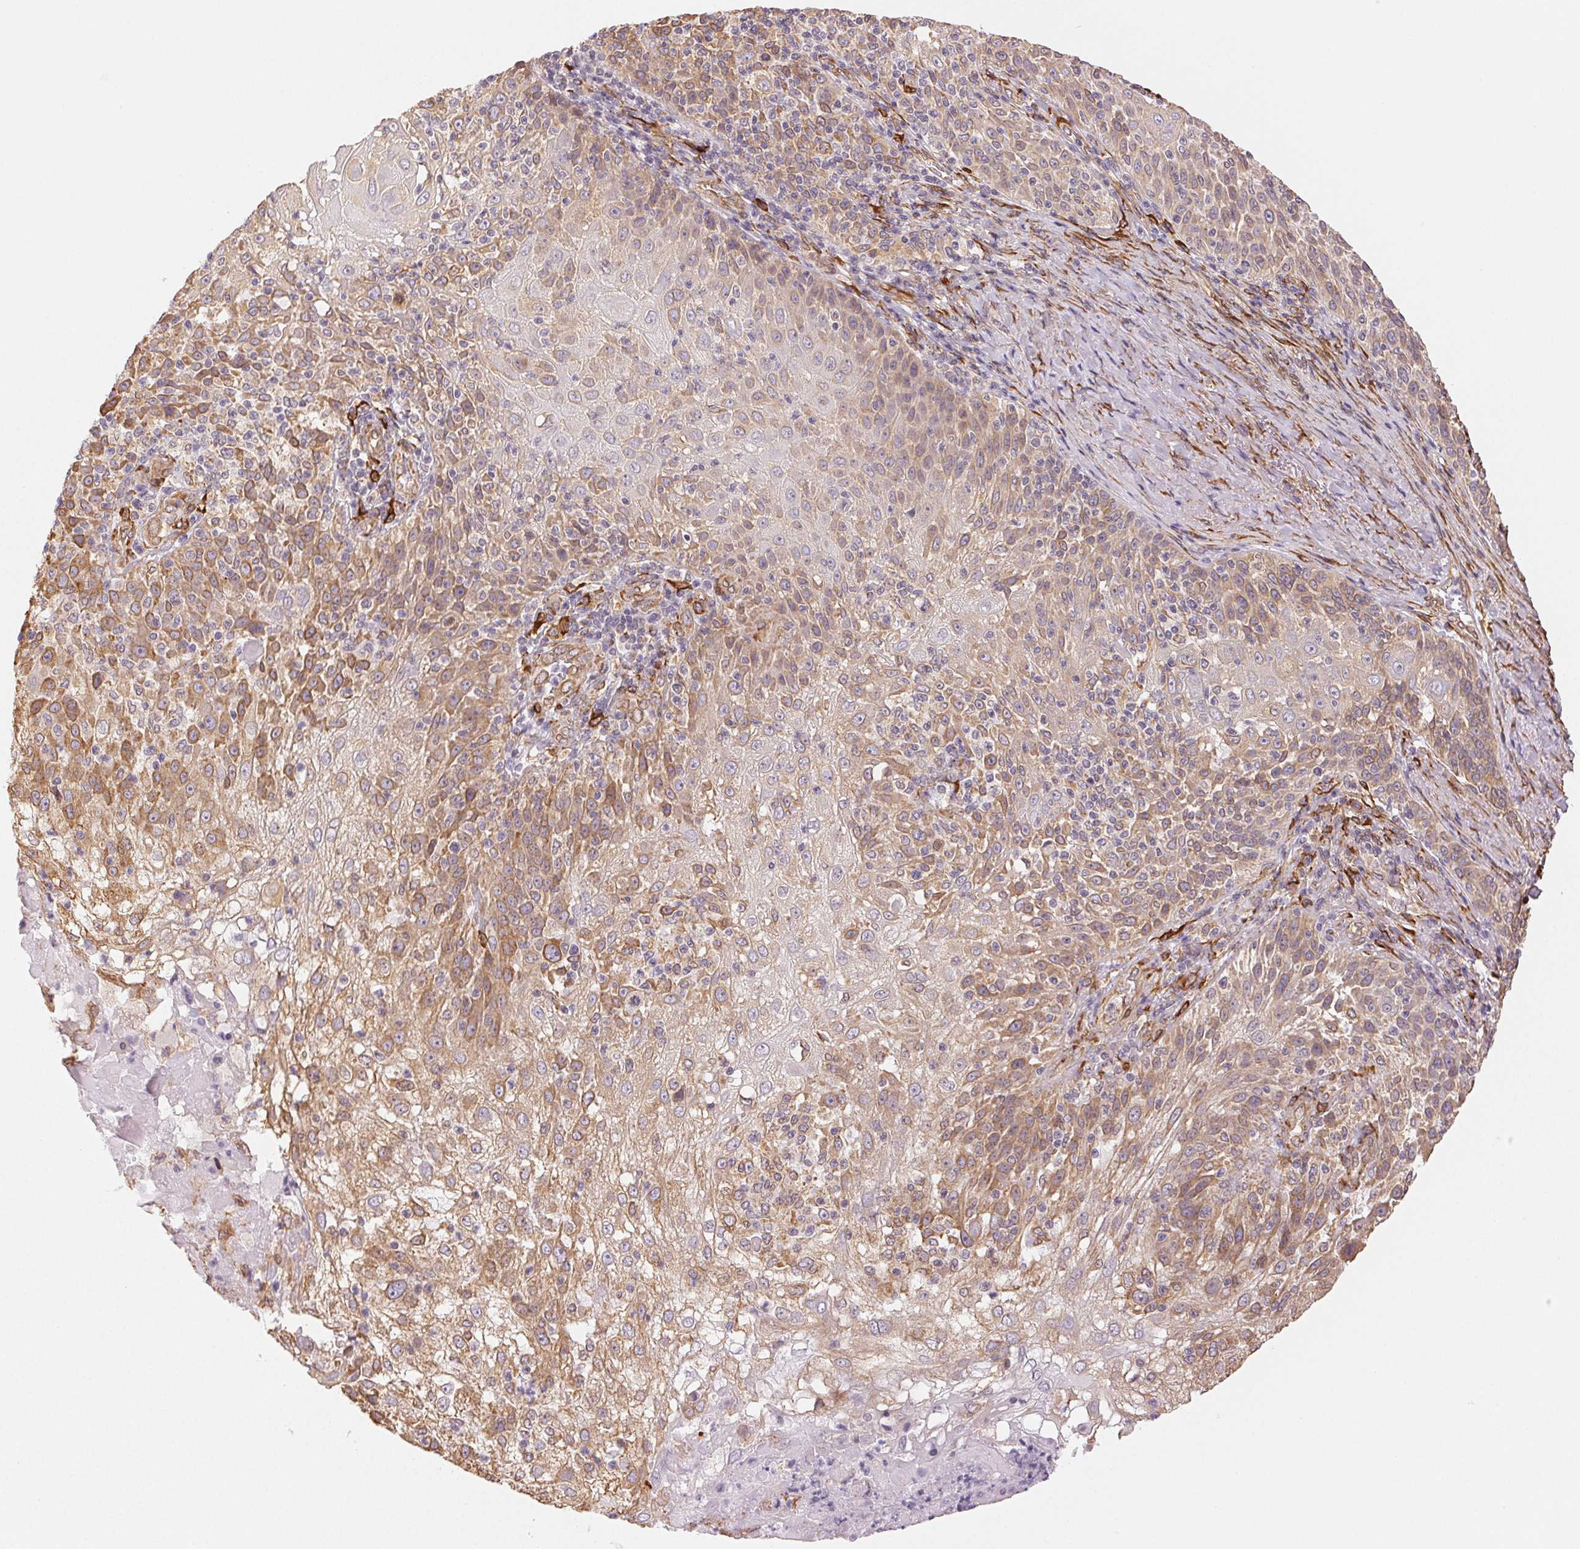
{"staining": {"intensity": "moderate", "quantity": ">75%", "location": "cytoplasmic/membranous"}, "tissue": "skin cancer", "cell_type": "Tumor cells", "image_type": "cancer", "snomed": [{"axis": "morphology", "description": "Normal tissue, NOS"}, {"axis": "morphology", "description": "Squamous cell carcinoma, NOS"}, {"axis": "topography", "description": "Skin"}], "caption": "Tumor cells exhibit medium levels of moderate cytoplasmic/membranous expression in approximately >75% of cells in human squamous cell carcinoma (skin).", "gene": "RCN3", "patient": {"sex": "female", "age": 83}}